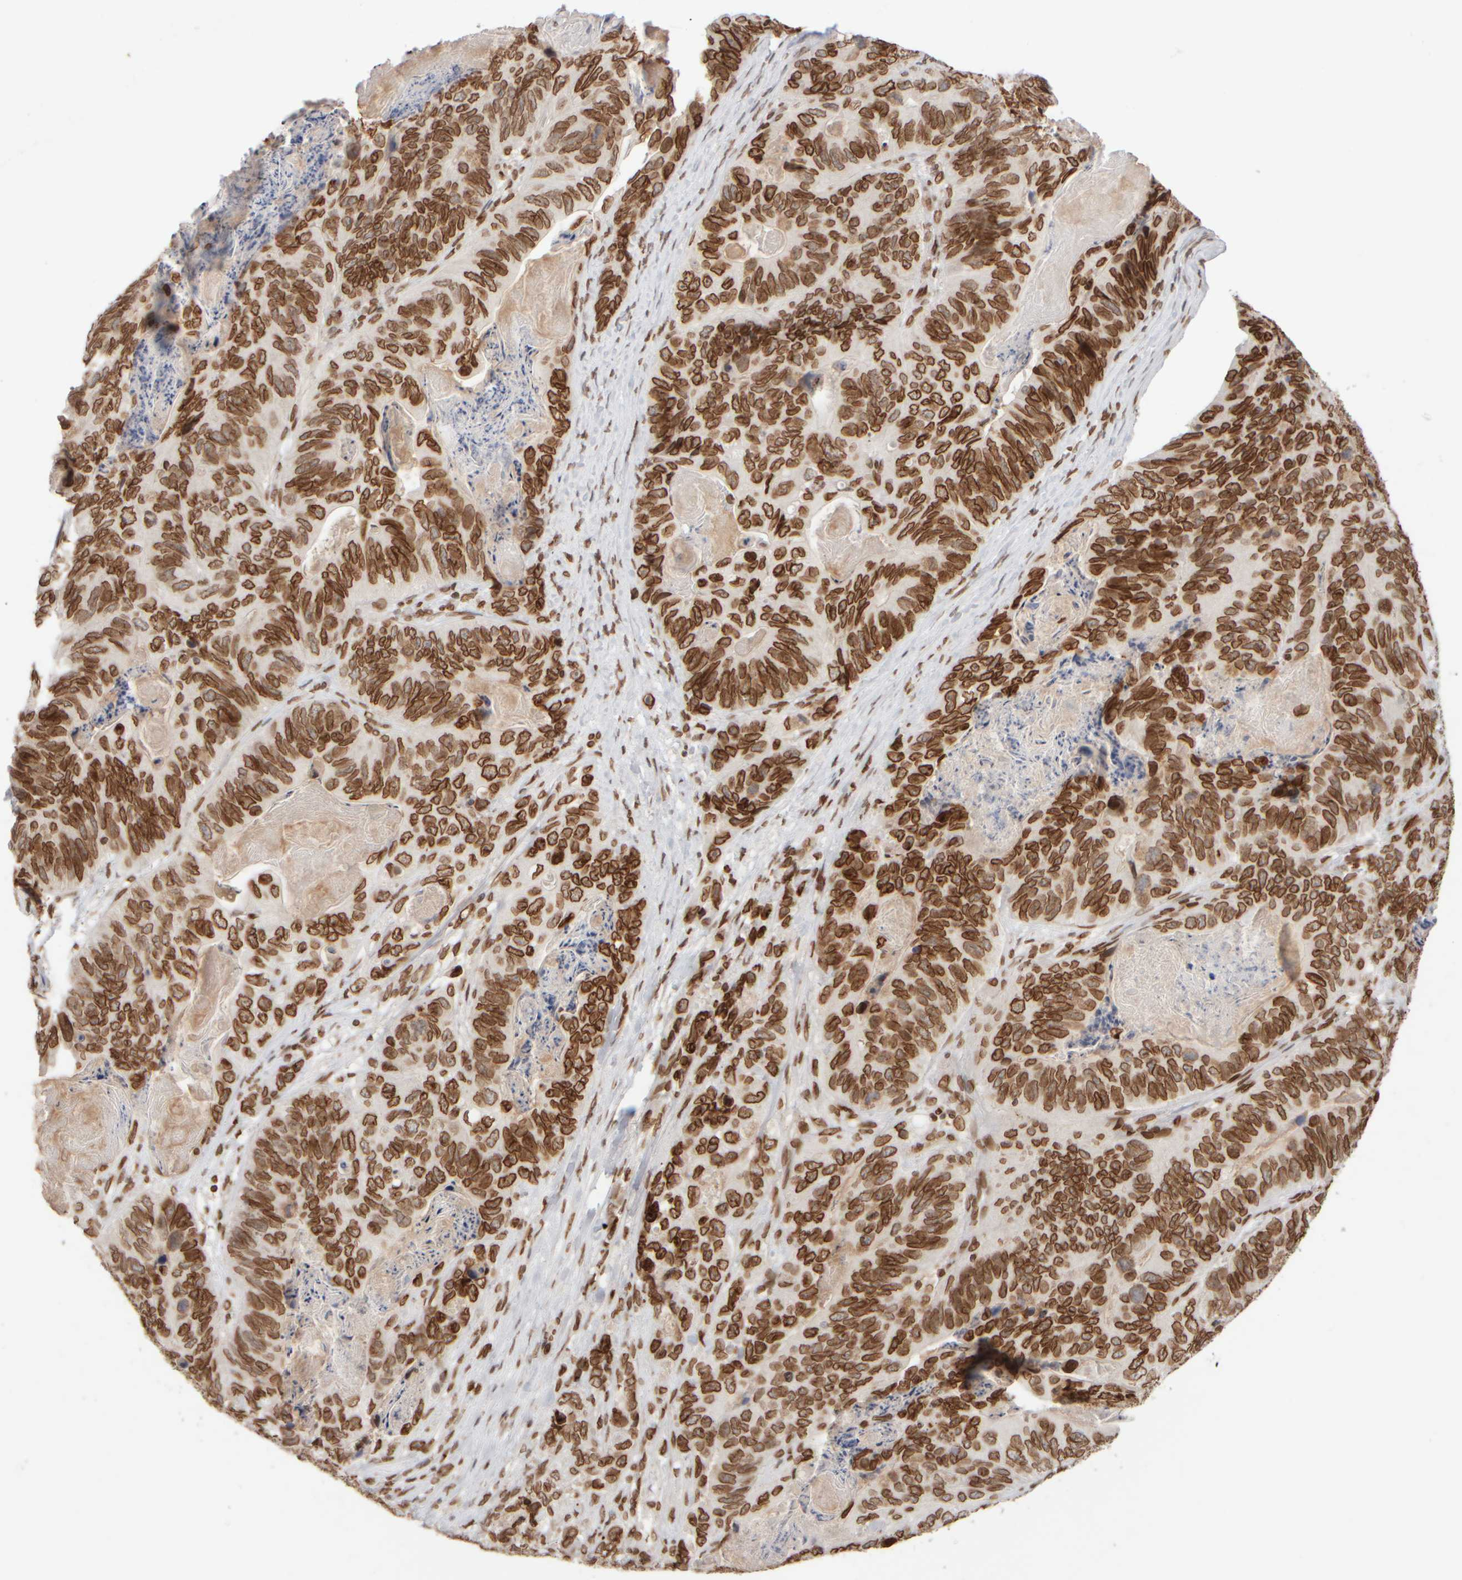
{"staining": {"intensity": "strong", "quantity": ">75%", "location": "cytoplasmic/membranous,nuclear"}, "tissue": "stomach cancer", "cell_type": "Tumor cells", "image_type": "cancer", "snomed": [{"axis": "morphology", "description": "Normal tissue, NOS"}, {"axis": "morphology", "description": "Adenocarcinoma, NOS"}, {"axis": "topography", "description": "Stomach"}], "caption": "Immunohistochemical staining of adenocarcinoma (stomach) shows strong cytoplasmic/membranous and nuclear protein staining in approximately >75% of tumor cells.", "gene": "ZC3HC1", "patient": {"sex": "female", "age": 89}}